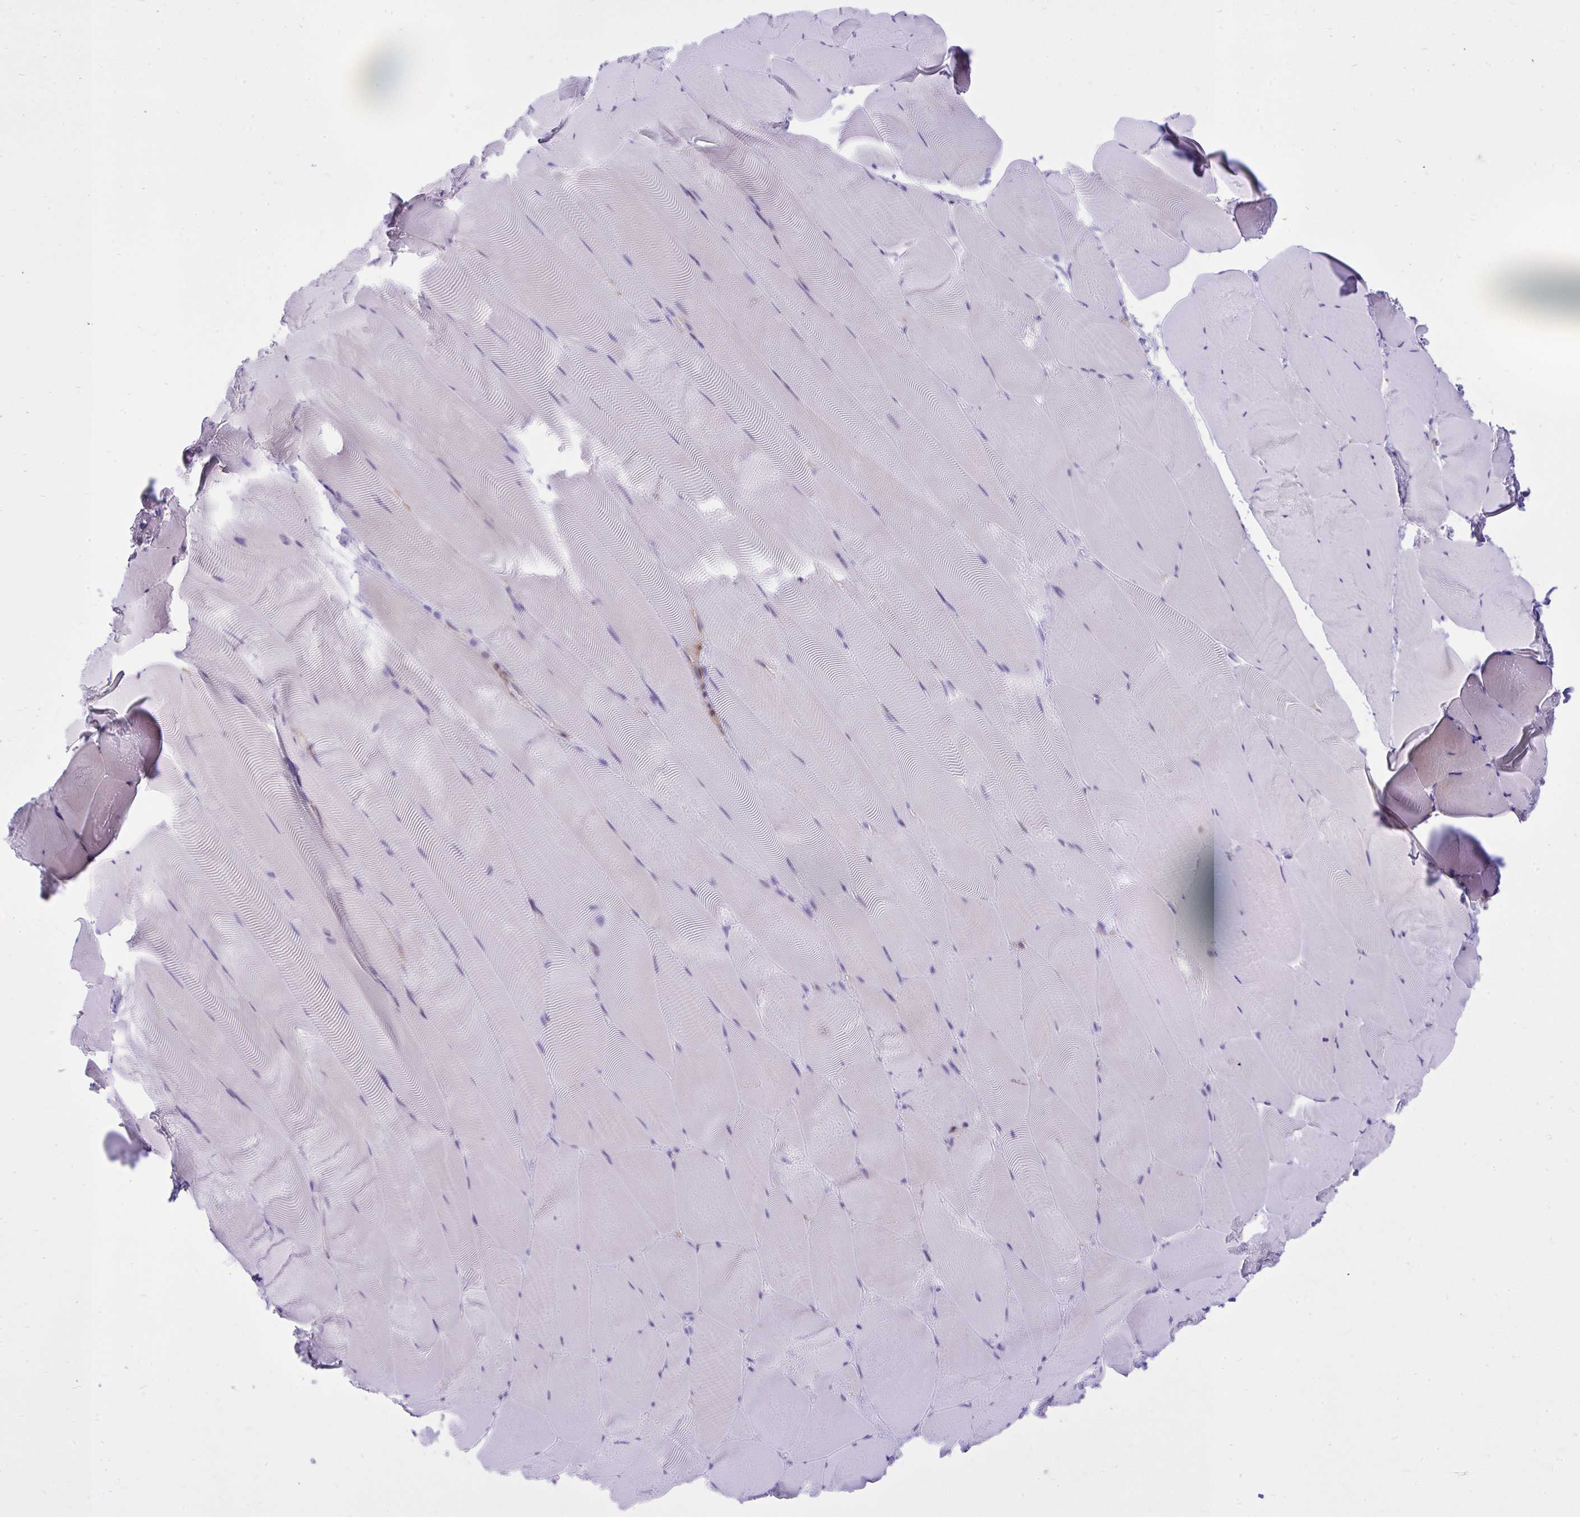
{"staining": {"intensity": "negative", "quantity": "none", "location": "none"}, "tissue": "skeletal muscle", "cell_type": "Myocytes", "image_type": "normal", "snomed": [{"axis": "morphology", "description": "Normal tissue, NOS"}, {"axis": "topography", "description": "Skeletal muscle"}], "caption": "Myocytes show no significant staining in unremarkable skeletal muscle.", "gene": "GPRIN3", "patient": {"sex": "female", "age": 64}}